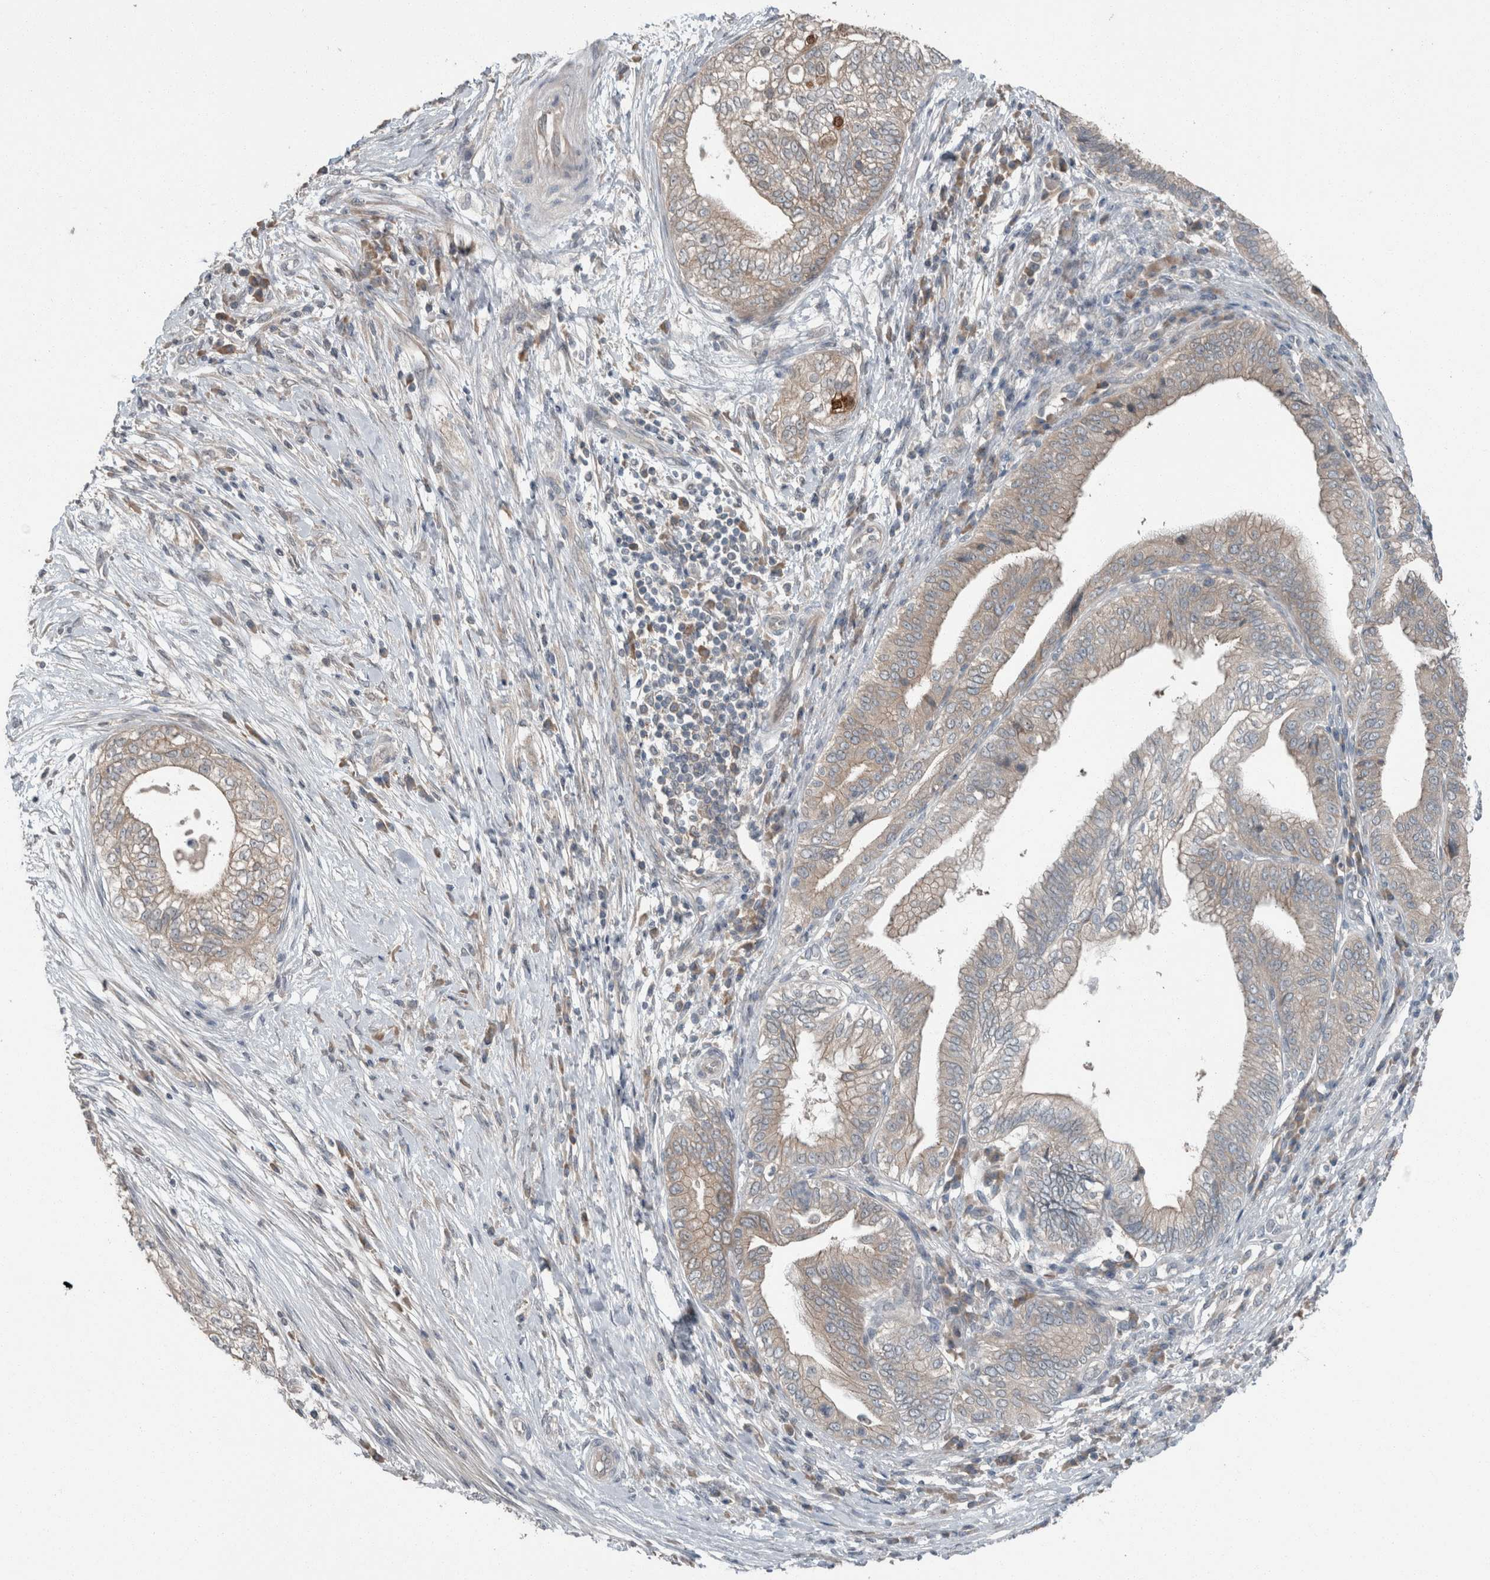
{"staining": {"intensity": "weak", "quantity": "<25%", "location": "cytoplasmic/membranous"}, "tissue": "pancreatic cancer", "cell_type": "Tumor cells", "image_type": "cancer", "snomed": [{"axis": "morphology", "description": "Adenocarcinoma, NOS"}, {"axis": "topography", "description": "Pancreas"}], "caption": "An immunohistochemistry histopathology image of pancreatic cancer (adenocarcinoma) is shown. There is no staining in tumor cells of pancreatic cancer (adenocarcinoma).", "gene": "KNTC1", "patient": {"sex": "male", "age": 72}}